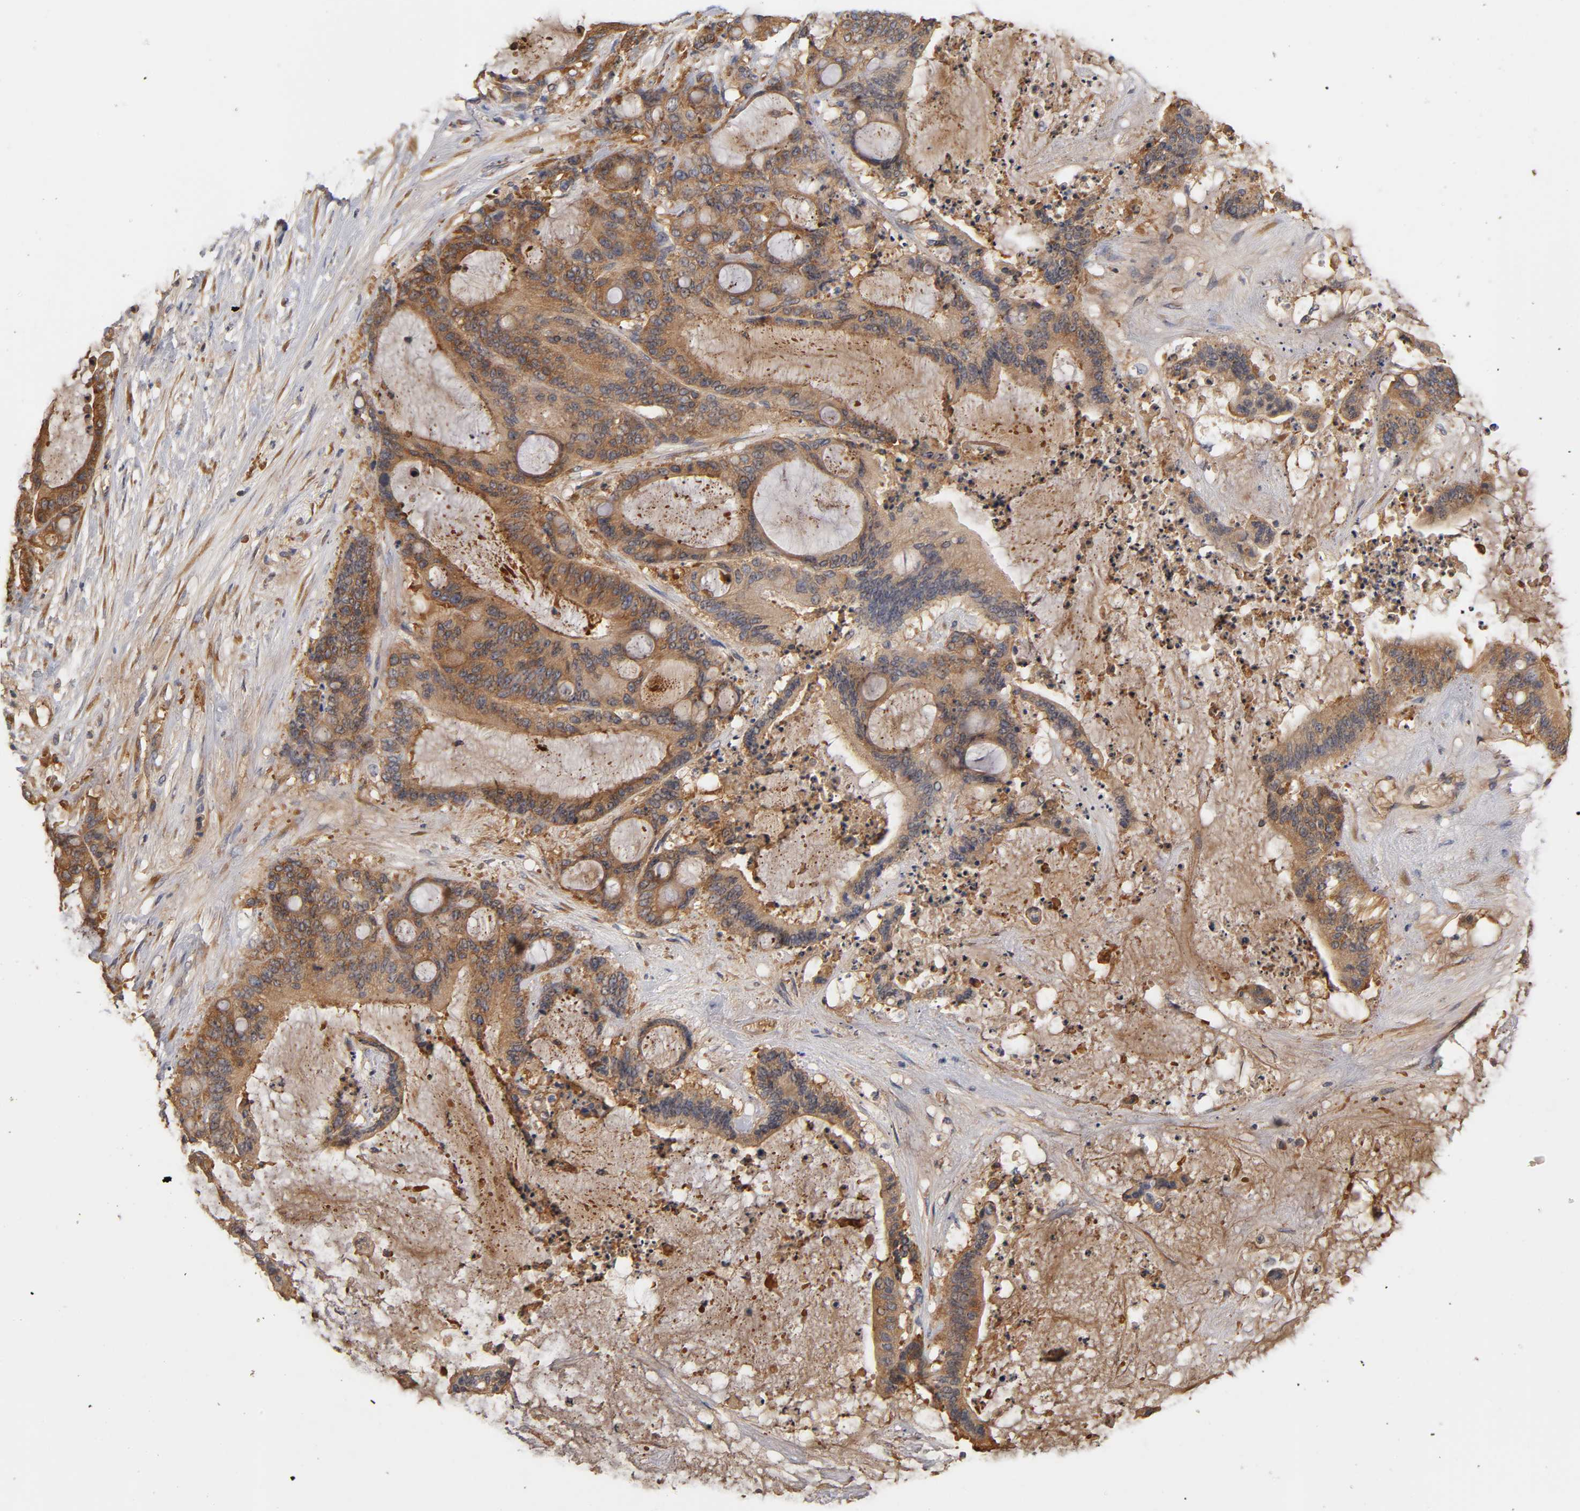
{"staining": {"intensity": "moderate", "quantity": ">75%", "location": "cytoplasmic/membranous"}, "tissue": "liver cancer", "cell_type": "Tumor cells", "image_type": "cancer", "snomed": [{"axis": "morphology", "description": "Cholangiocarcinoma"}, {"axis": "topography", "description": "Liver"}], "caption": "Tumor cells show moderate cytoplasmic/membranous expression in approximately >75% of cells in cholangiocarcinoma (liver). The staining was performed using DAB (3,3'-diaminobenzidine) to visualize the protein expression in brown, while the nuclei were stained in blue with hematoxylin (Magnification: 20x).", "gene": "RPS29", "patient": {"sex": "female", "age": 73}}